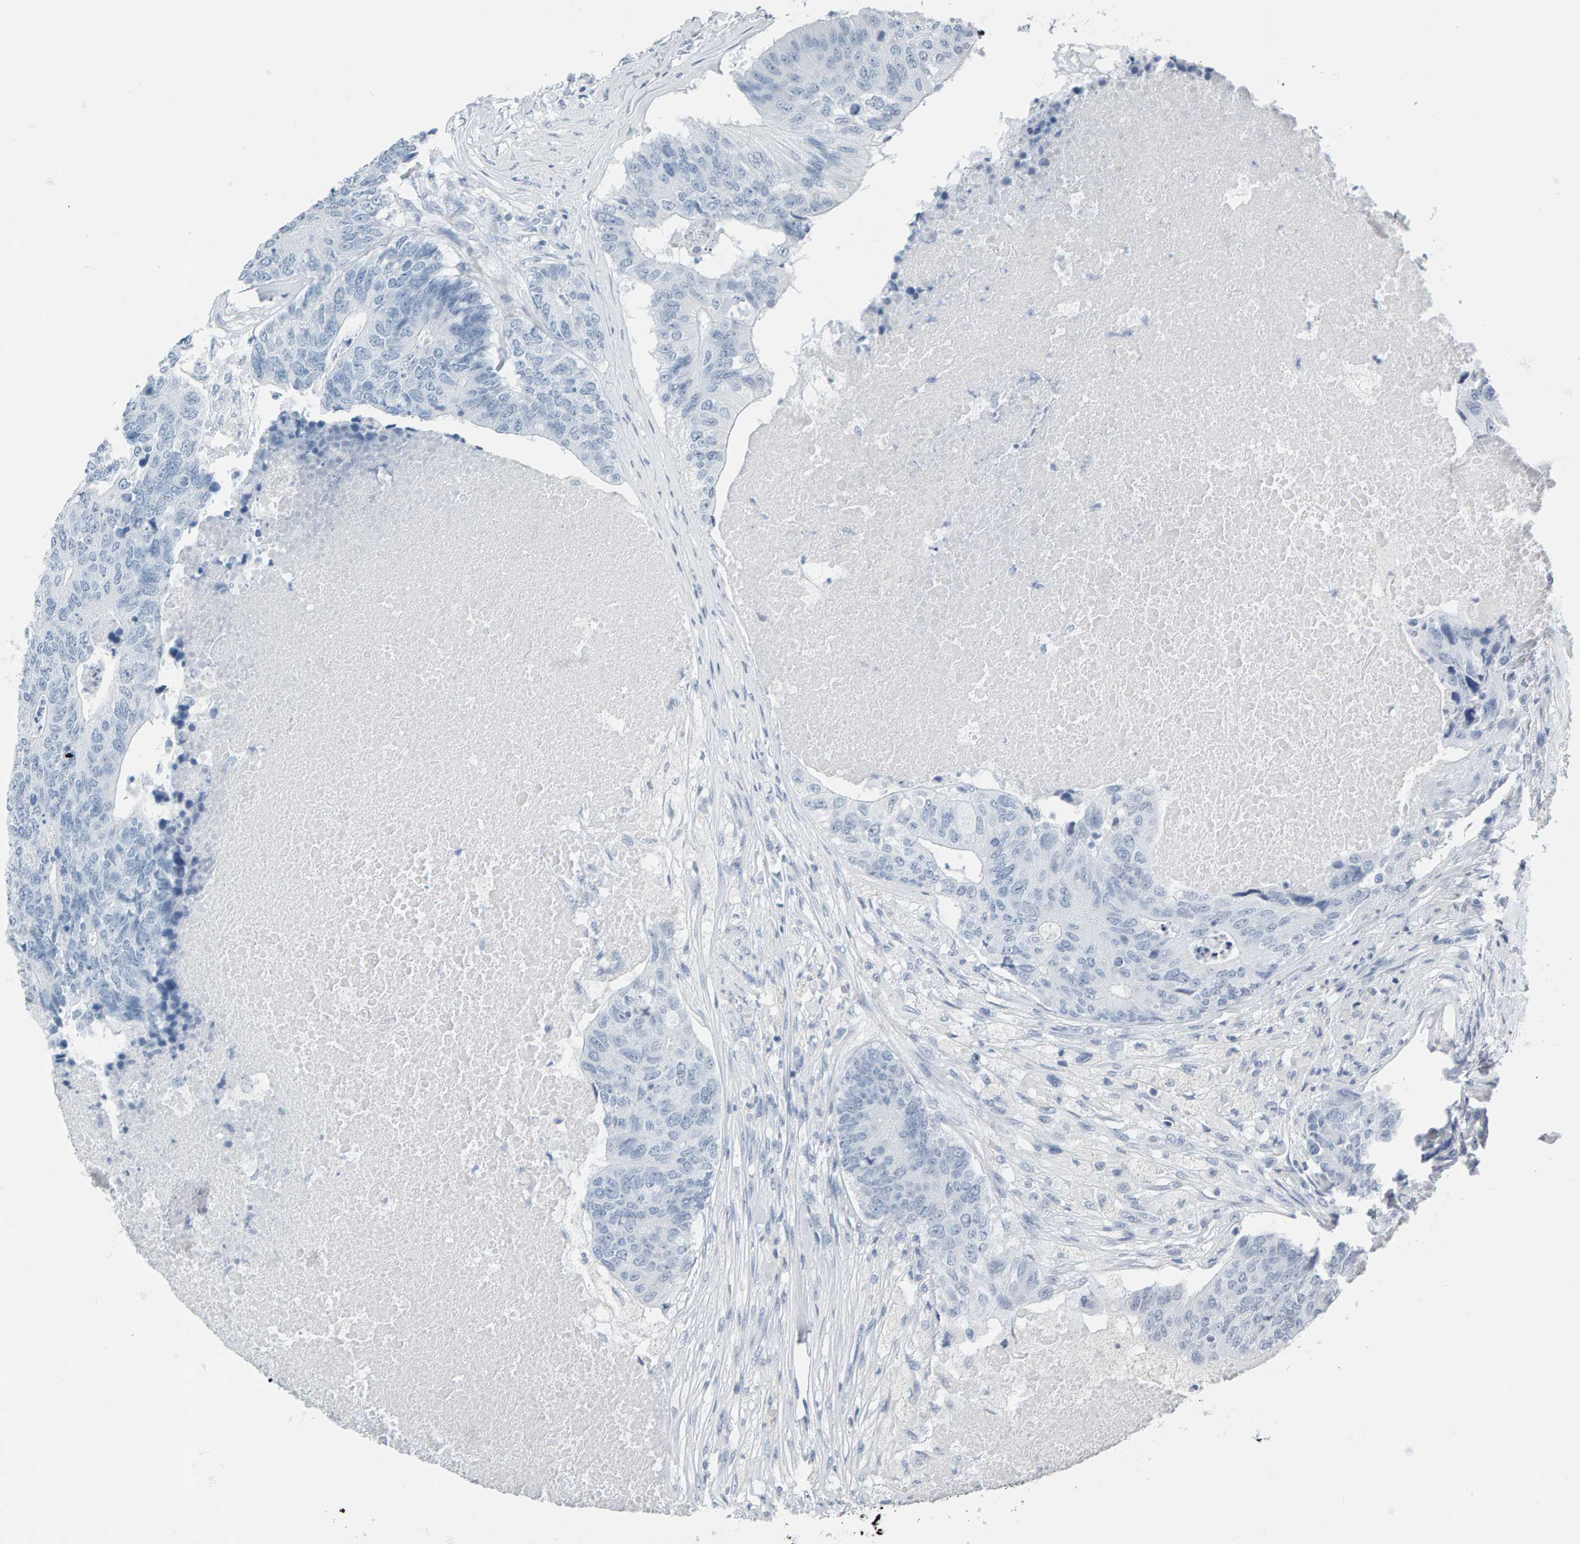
{"staining": {"intensity": "negative", "quantity": "none", "location": "none"}, "tissue": "colorectal cancer", "cell_type": "Tumor cells", "image_type": "cancer", "snomed": [{"axis": "morphology", "description": "Adenocarcinoma, NOS"}, {"axis": "topography", "description": "Colon"}], "caption": "There is no significant staining in tumor cells of colorectal adenocarcinoma.", "gene": "SPACA3", "patient": {"sex": "female", "age": 67}}